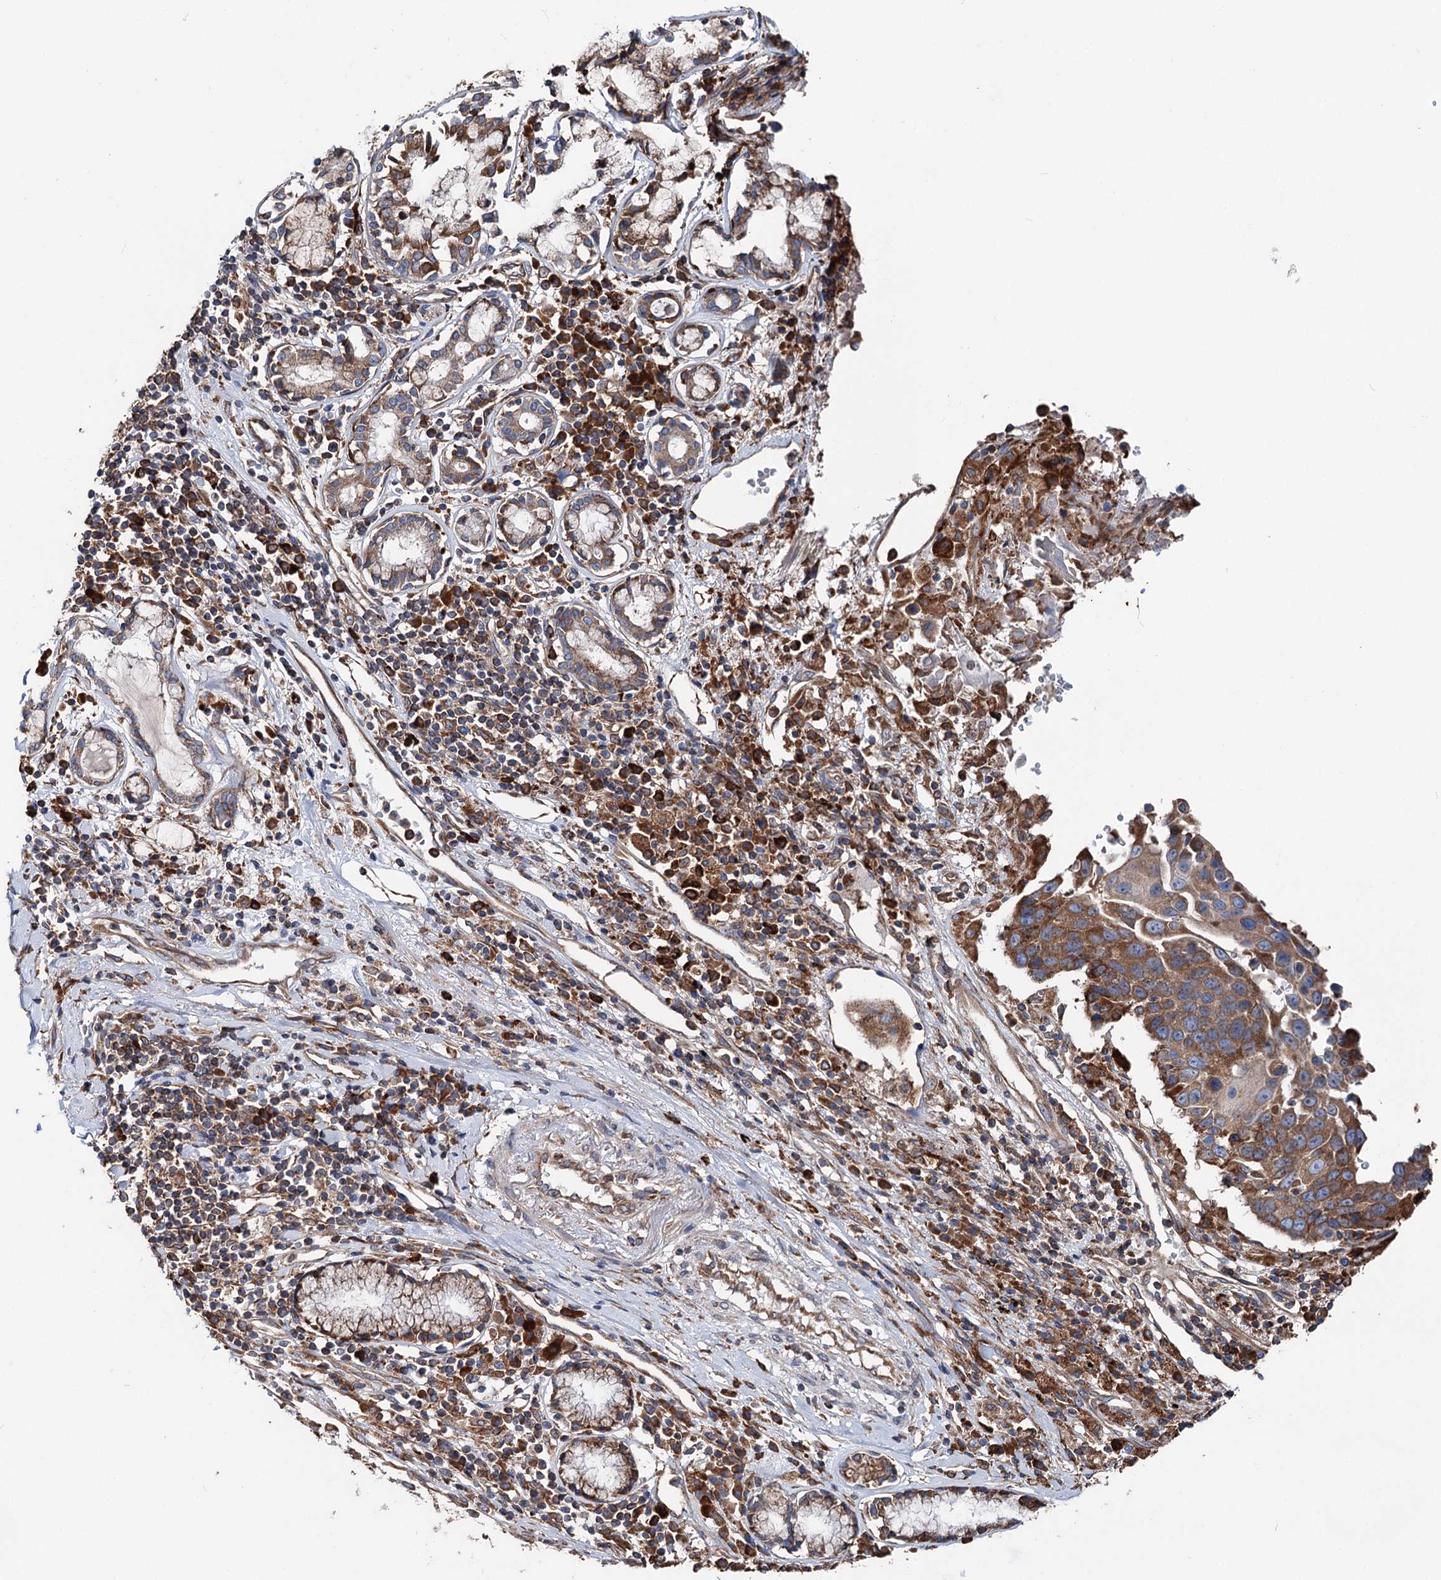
{"staining": {"intensity": "moderate", "quantity": ">75%", "location": "cytoplasmic/membranous"}, "tissue": "lung cancer", "cell_type": "Tumor cells", "image_type": "cancer", "snomed": [{"axis": "morphology", "description": "Squamous cell carcinoma, NOS"}, {"axis": "topography", "description": "Lung"}], "caption": "Tumor cells show medium levels of moderate cytoplasmic/membranous positivity in approximately >75% of cells in human squamous cell carcinoma (lung). The staining was performed using DAB (3,3'-diaminobenzidine), with brown indicating positive protein expression. Nuclei are stained blue with hematoxylin.", "gene": "ERP29", "patient": {"sex": "male", "age": 66}}